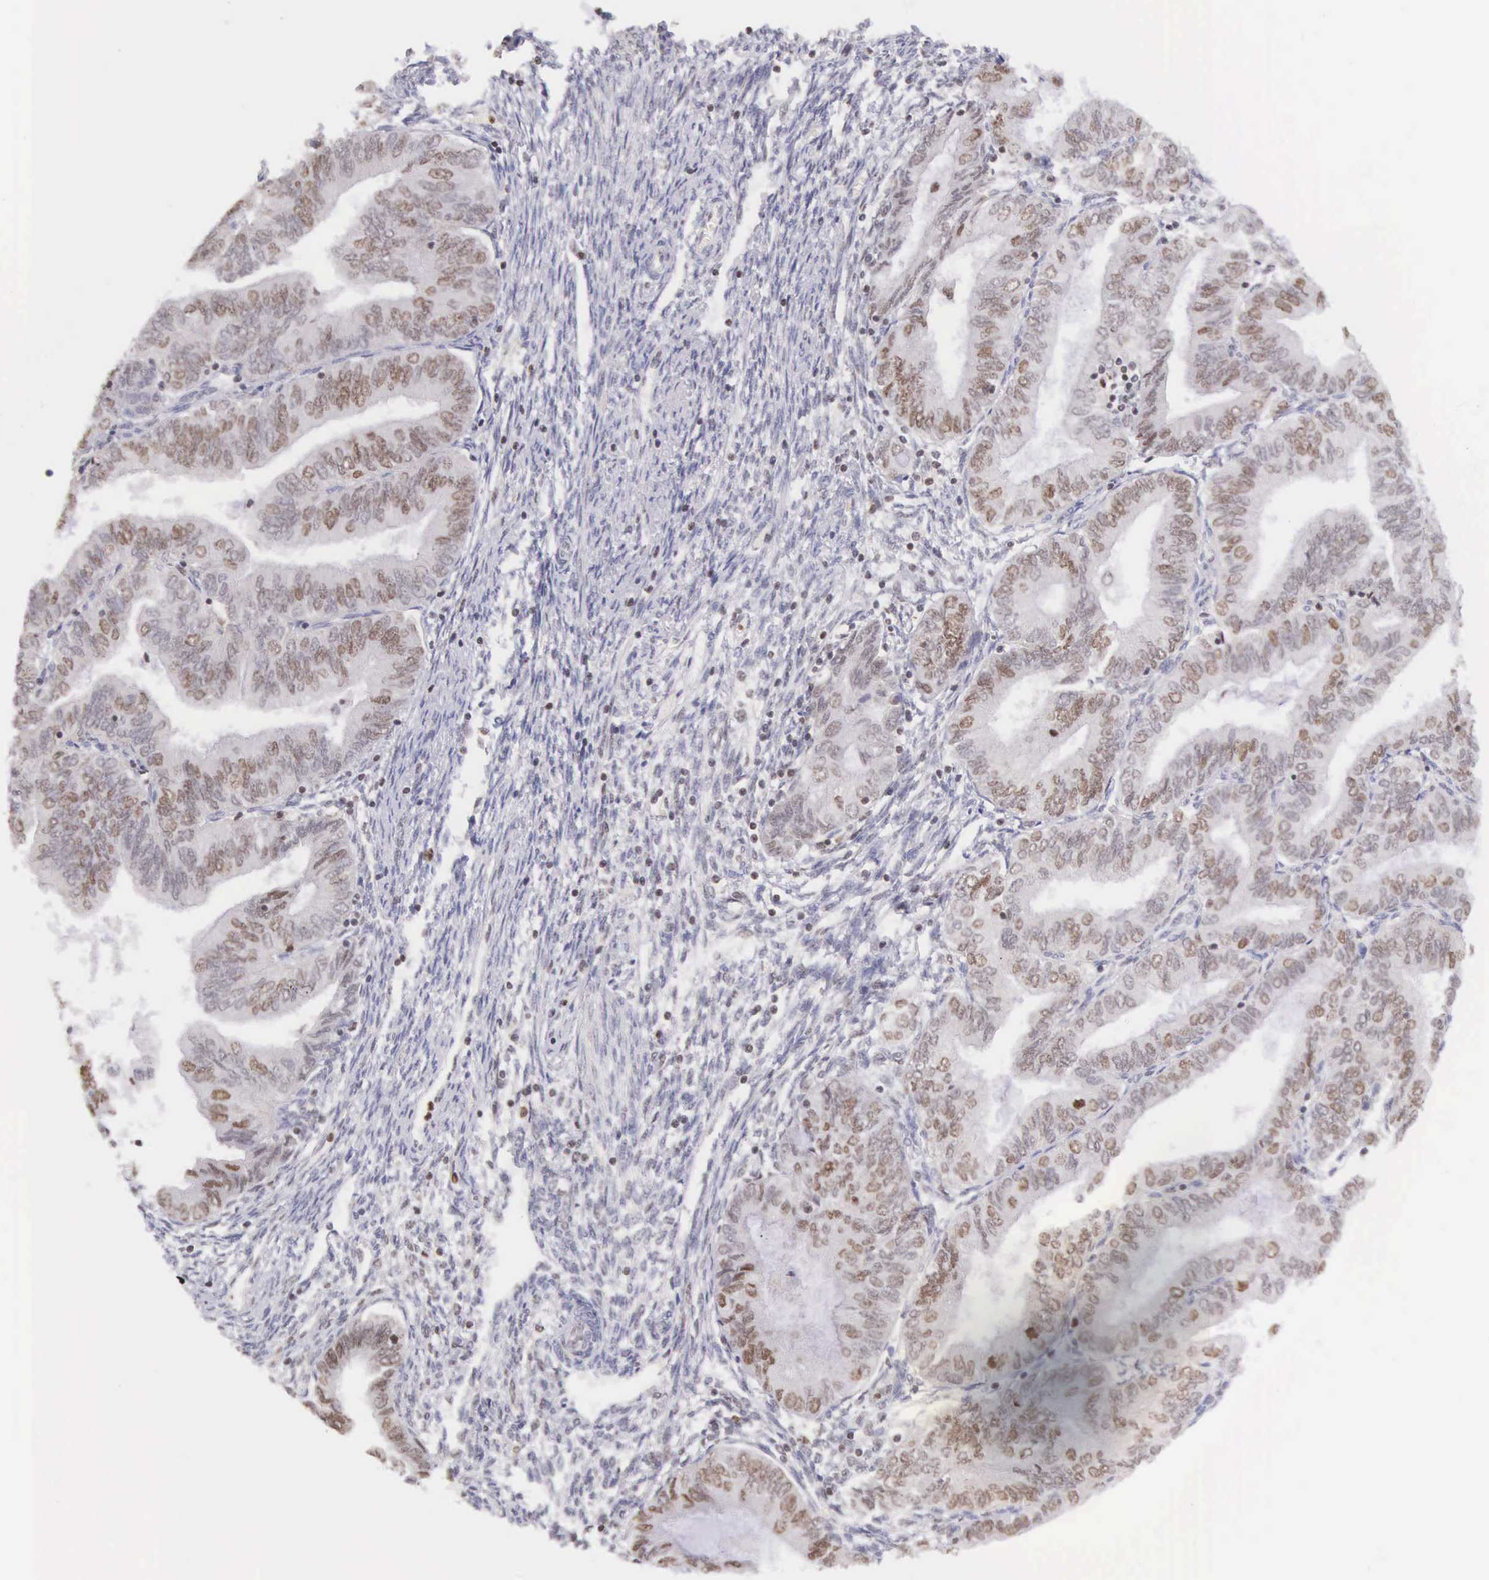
{"staining": {"intensity": "moderate", "quantity": "25%-75%", "location": "nuclear"}, "tissue": "endometrial cancer", "cell_type": "Tumor cells", "image_type": "cancer", "snomed": [{"axis": "morphology", "description": "Adenocarcinoma, NOS"}, {"axis": "topography", "description": "Endometrium"}], "caption": "Immunohistochemical staining of human endometrial cancer demonstrates moderate nuclear protein expression in approximately 25%-75% of tumor cells.", "gene": "VRK1", "patient": {"sex": "female", "age": 51}}